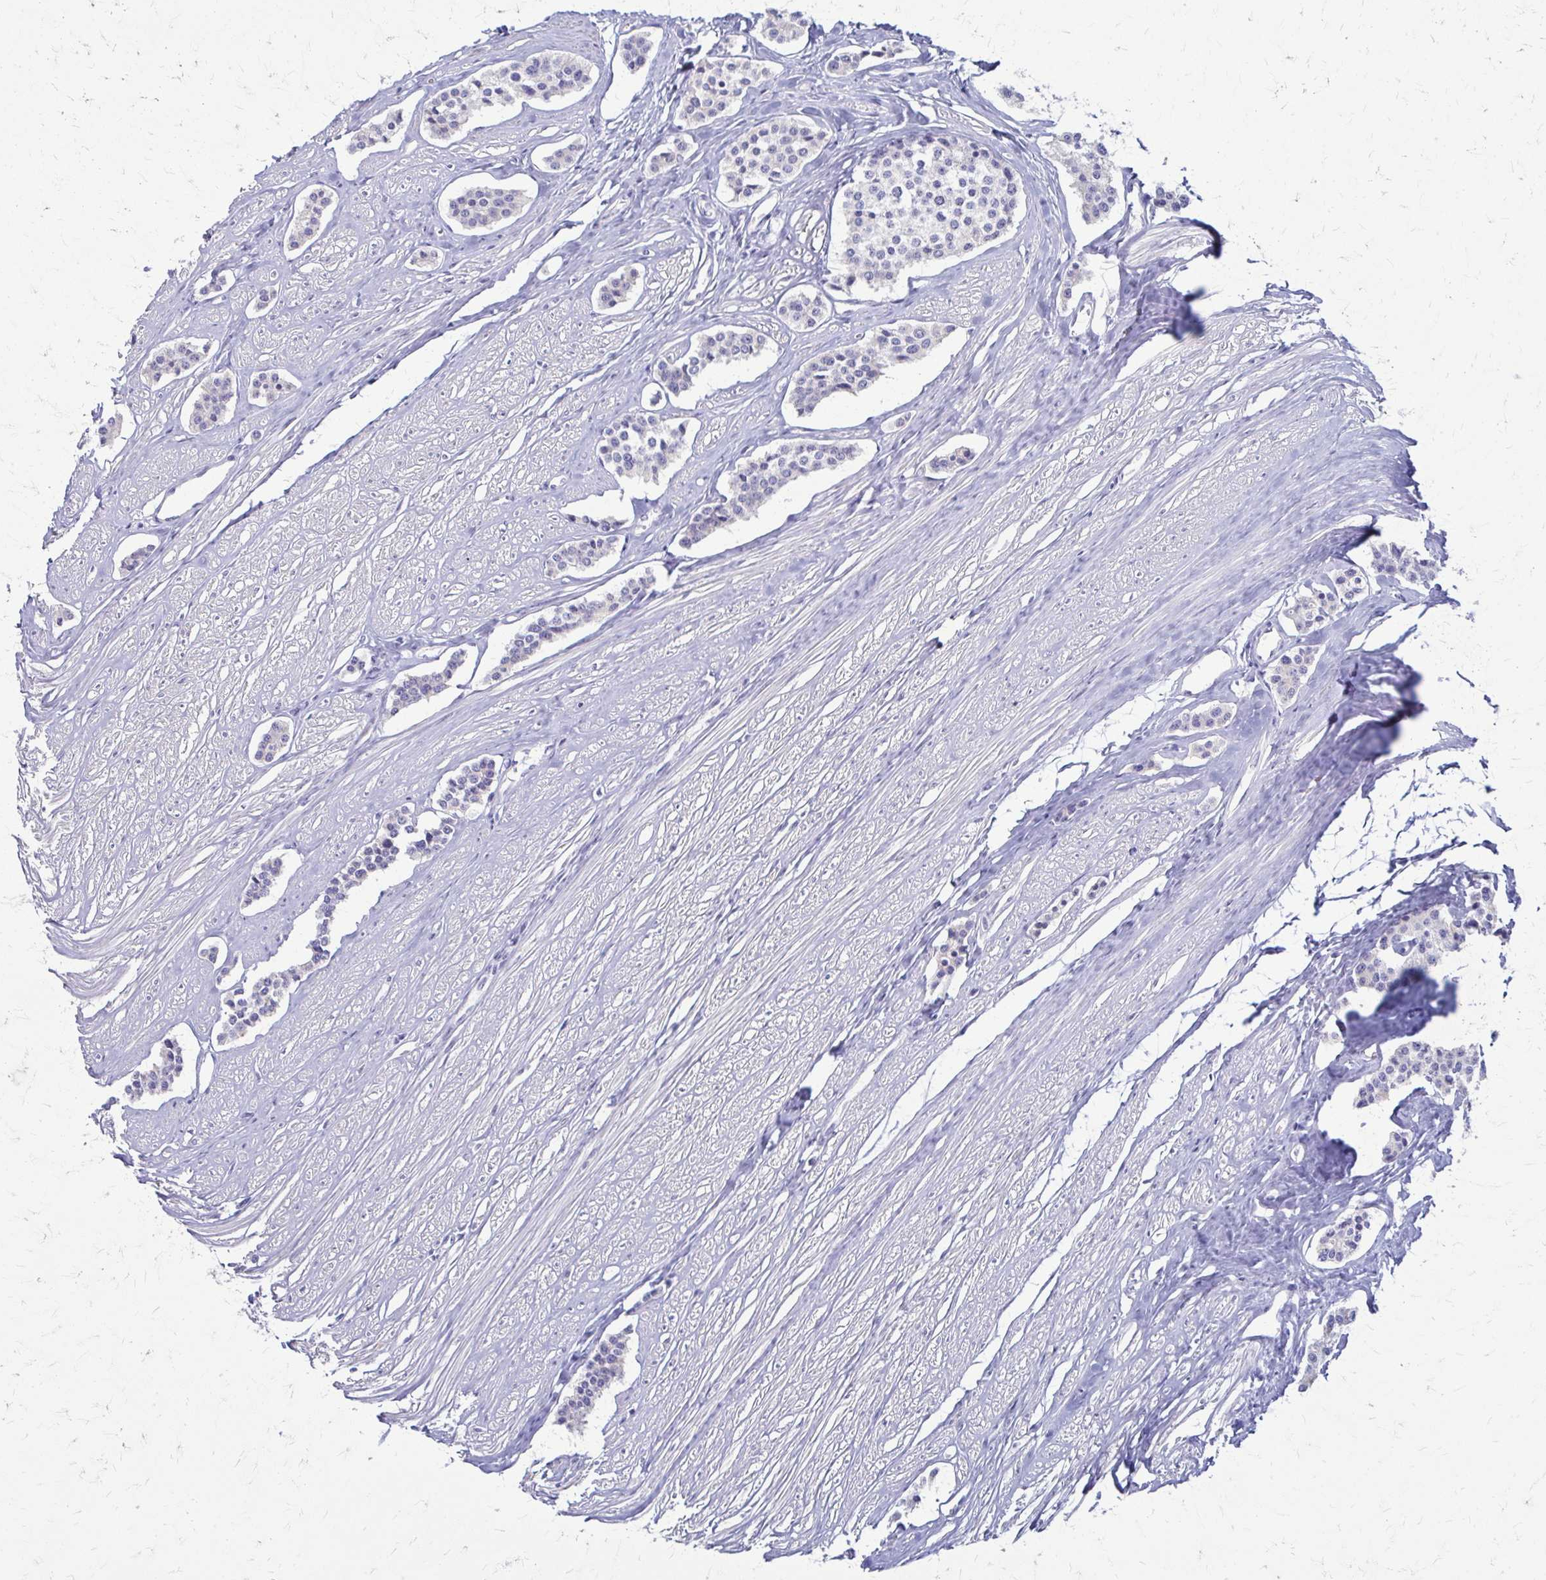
{"staining": {"intensity": "negative", "quantity": "none", "location": "none"}, "tissue": "carcinoid", "cell_type": "Tumor cells", "image_type": "cancer", "snomed": [{"axis": "morphology", "description": "Carcinoid, malignant, NOS"}, {"axis": "topography", "description": "Small intestine"}], "caption": "Immunohistochemical staining of carcinoid (malignant) shows no significant staining in tumor cells. (Stains: DAB IHC with hematoxylin counter stain, Microscopy: brightfield microscopy at high magnification).", "gene": "SAMD13", "patient": {"sex": "male", "age": 60}}